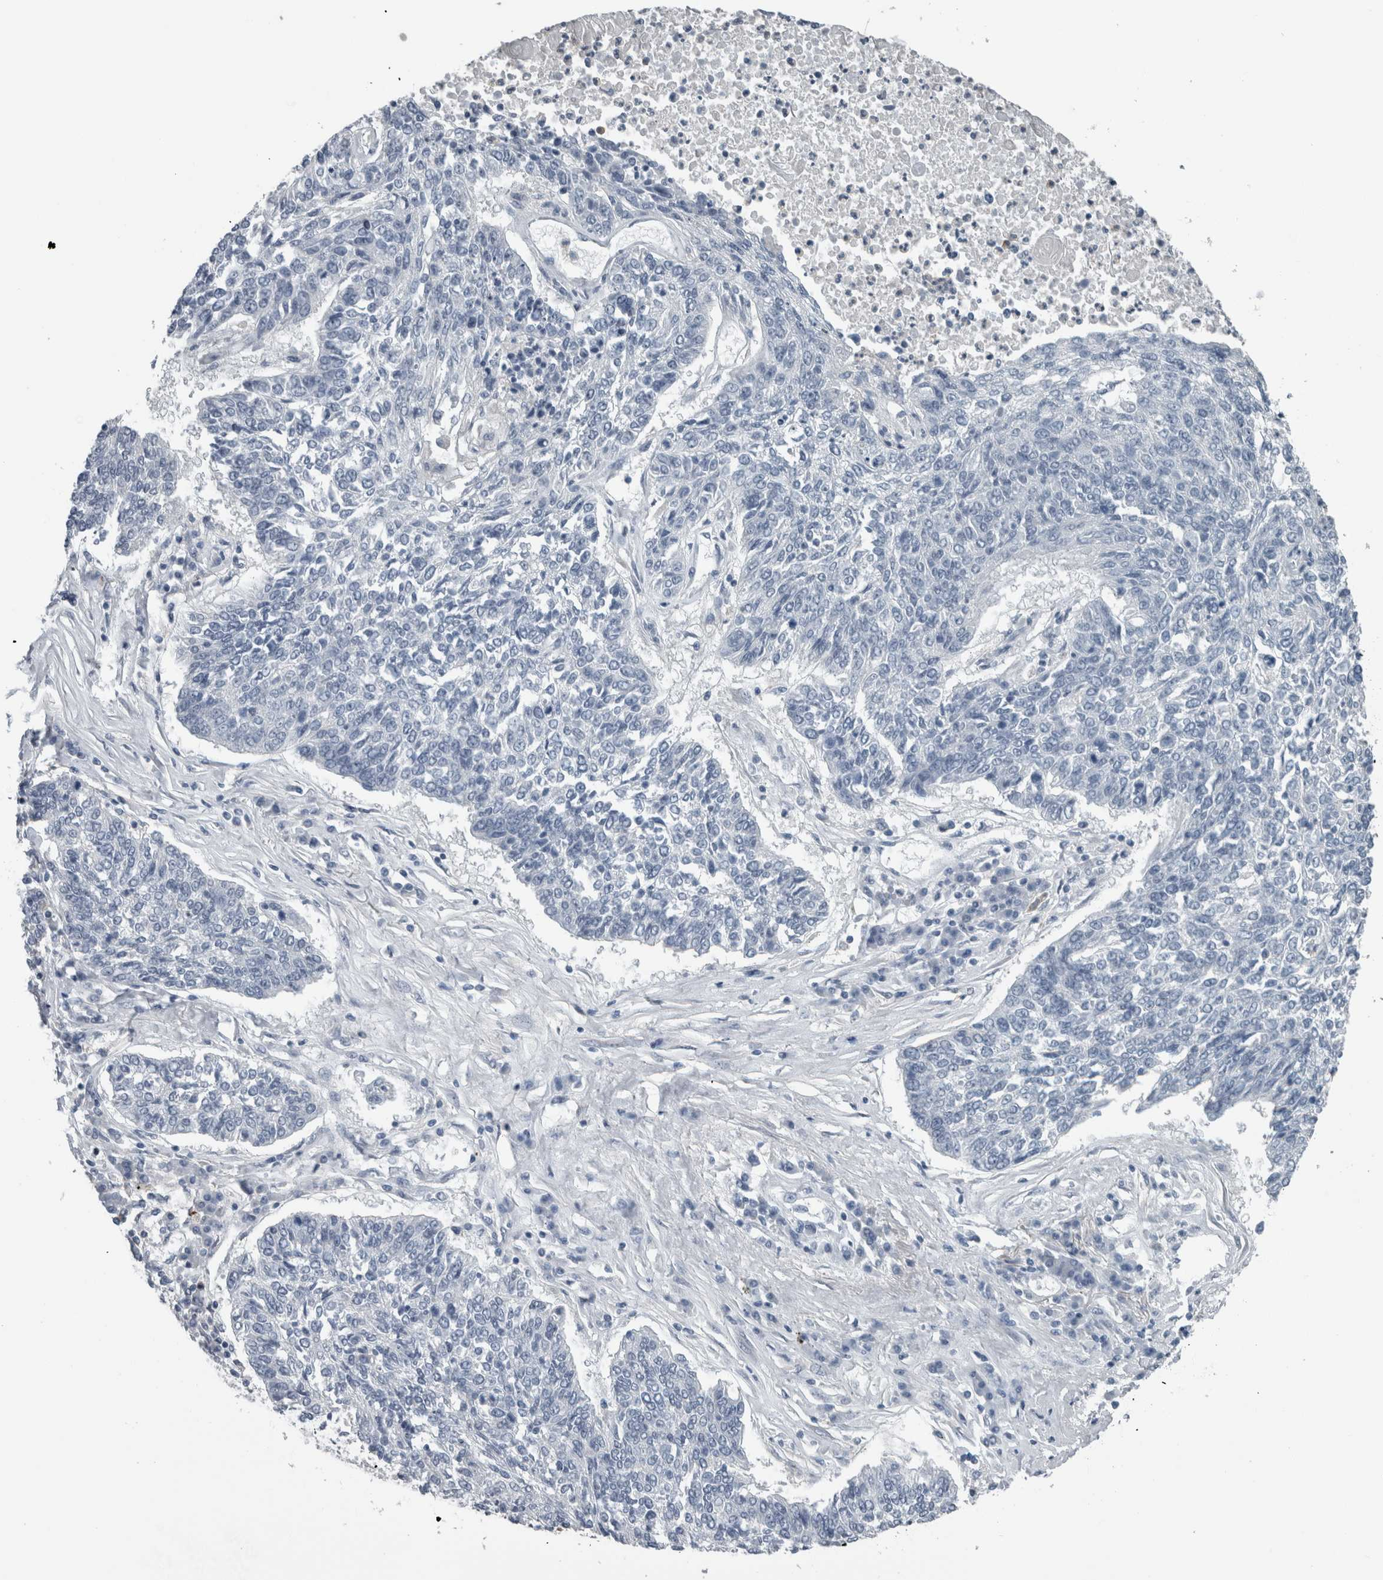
{"staining": {"intensity": "negative", "quantity": "none", "location": "none"}, "tissue": "lung cancer", "cell_type": "Tumor cells", "image_type": "cancer", "snomed": [{"axis": "morphology", "description": "Normal tissue, NOS"}, {"axis": "morphology", "description": "Squamous cell carcinoma, NOS"}, {"axis": "topography", "description": "Cartilage tissue"}, {"axis": "topography", "description": "Bronchus"}, {"axis": "topography", "description": "Lung"}], "caption": "A micrograph of lung cancer (squamous cell carcinoma) stained for a protein exhibits no brown staining in tumor cells. Nuclei are stained in blue.", "gene": "ACSF2", "patient": {"sex": "female", "age": 49}}